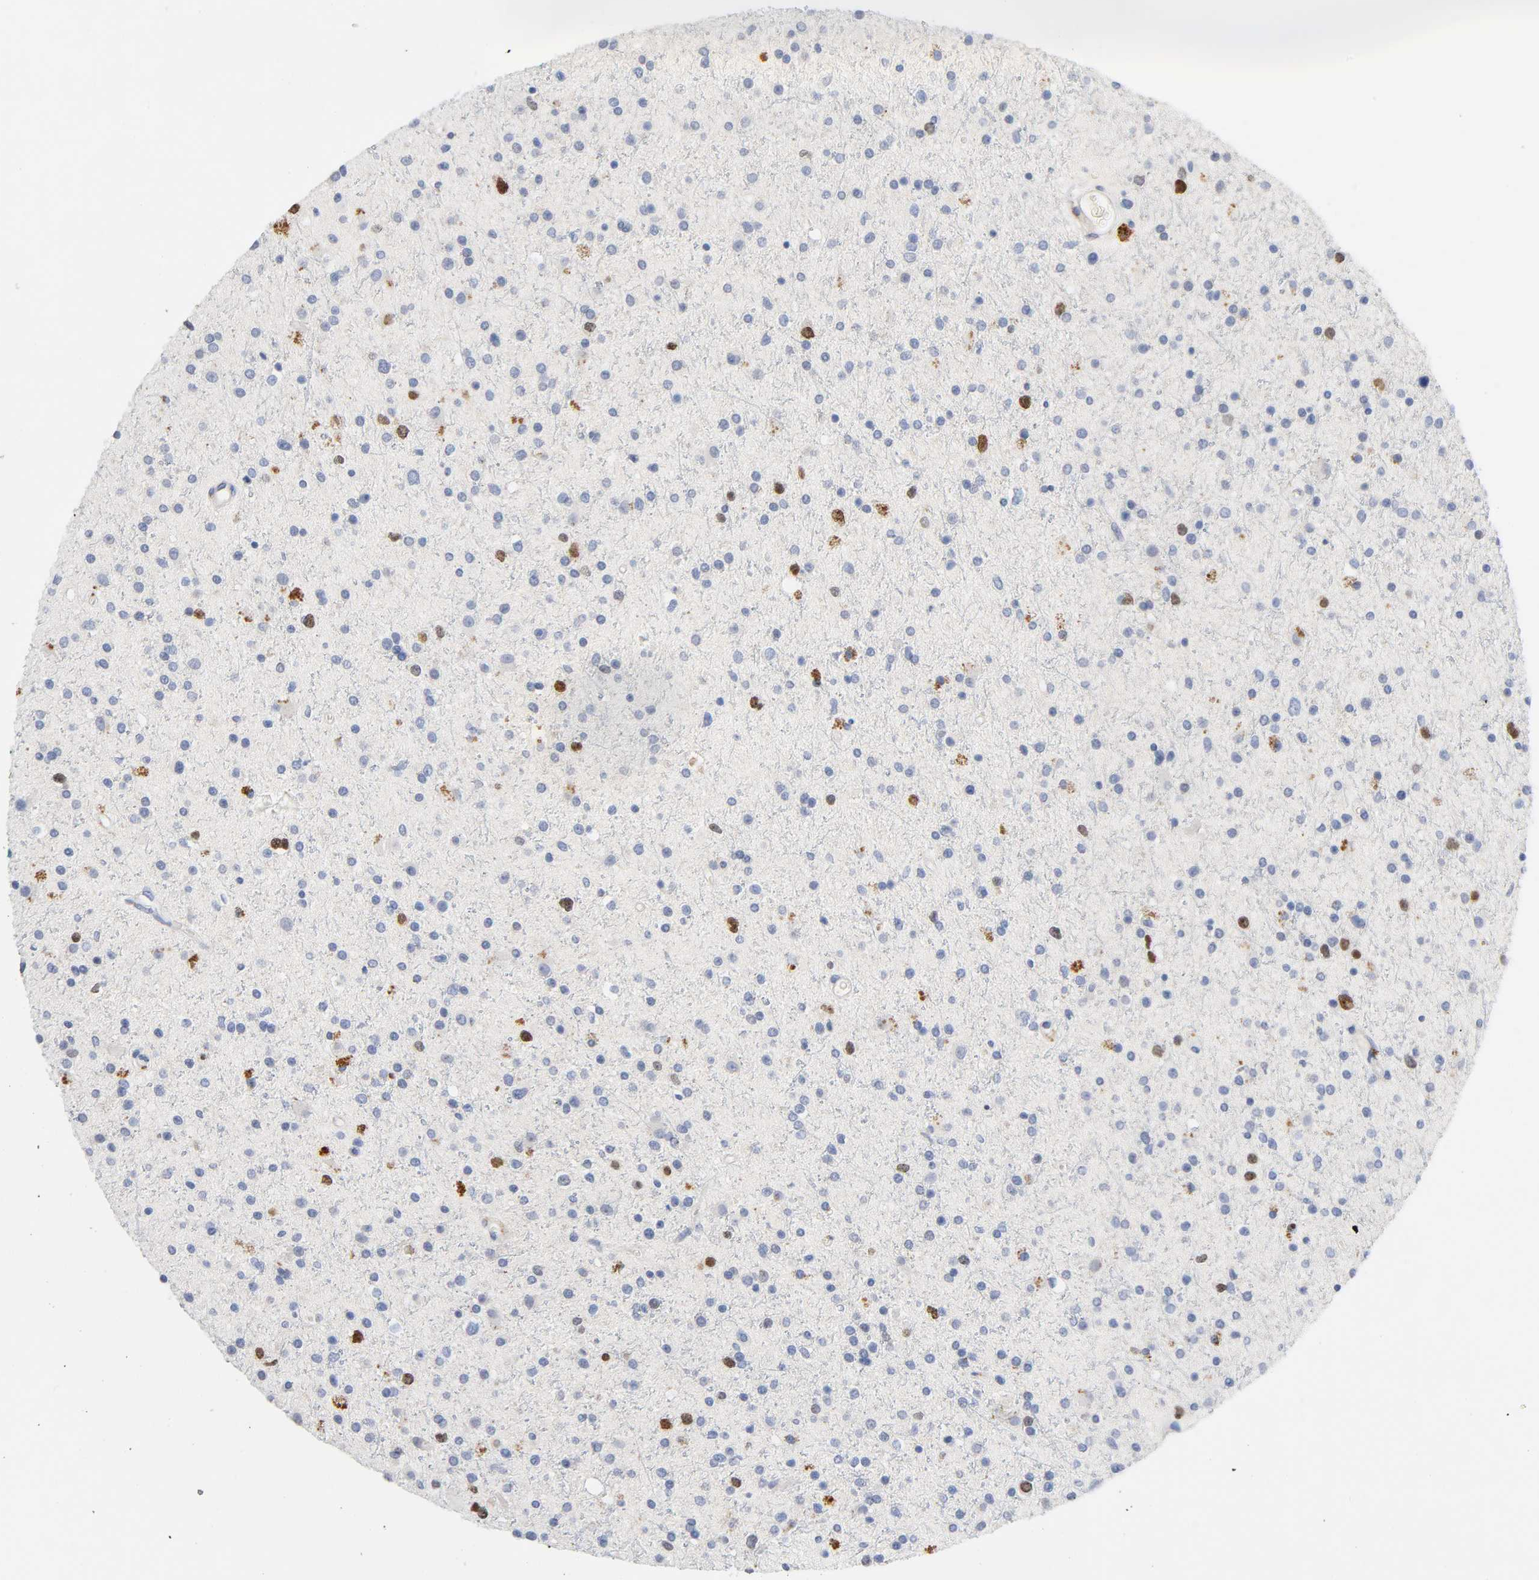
{"staining": {"intensity": "moderate", "quantity": "<25%", "location": "nuclear"}, "tissue": "glioma", "cell_type": "Tumor cells", "image_type": "cancer", "snomed": [{"axis": "morphology", "description": "Glioma, malignant, High grade"}, {"axis": "topography", "description": "Brain"}], "caption": "The image demonstrates a brown stain indicating the presence of a protein in the nuclear of tumor cells in malignant glioma (high-grade).", "gene": "BIRC5", "patient": {"sex": "male", "age": 33}}